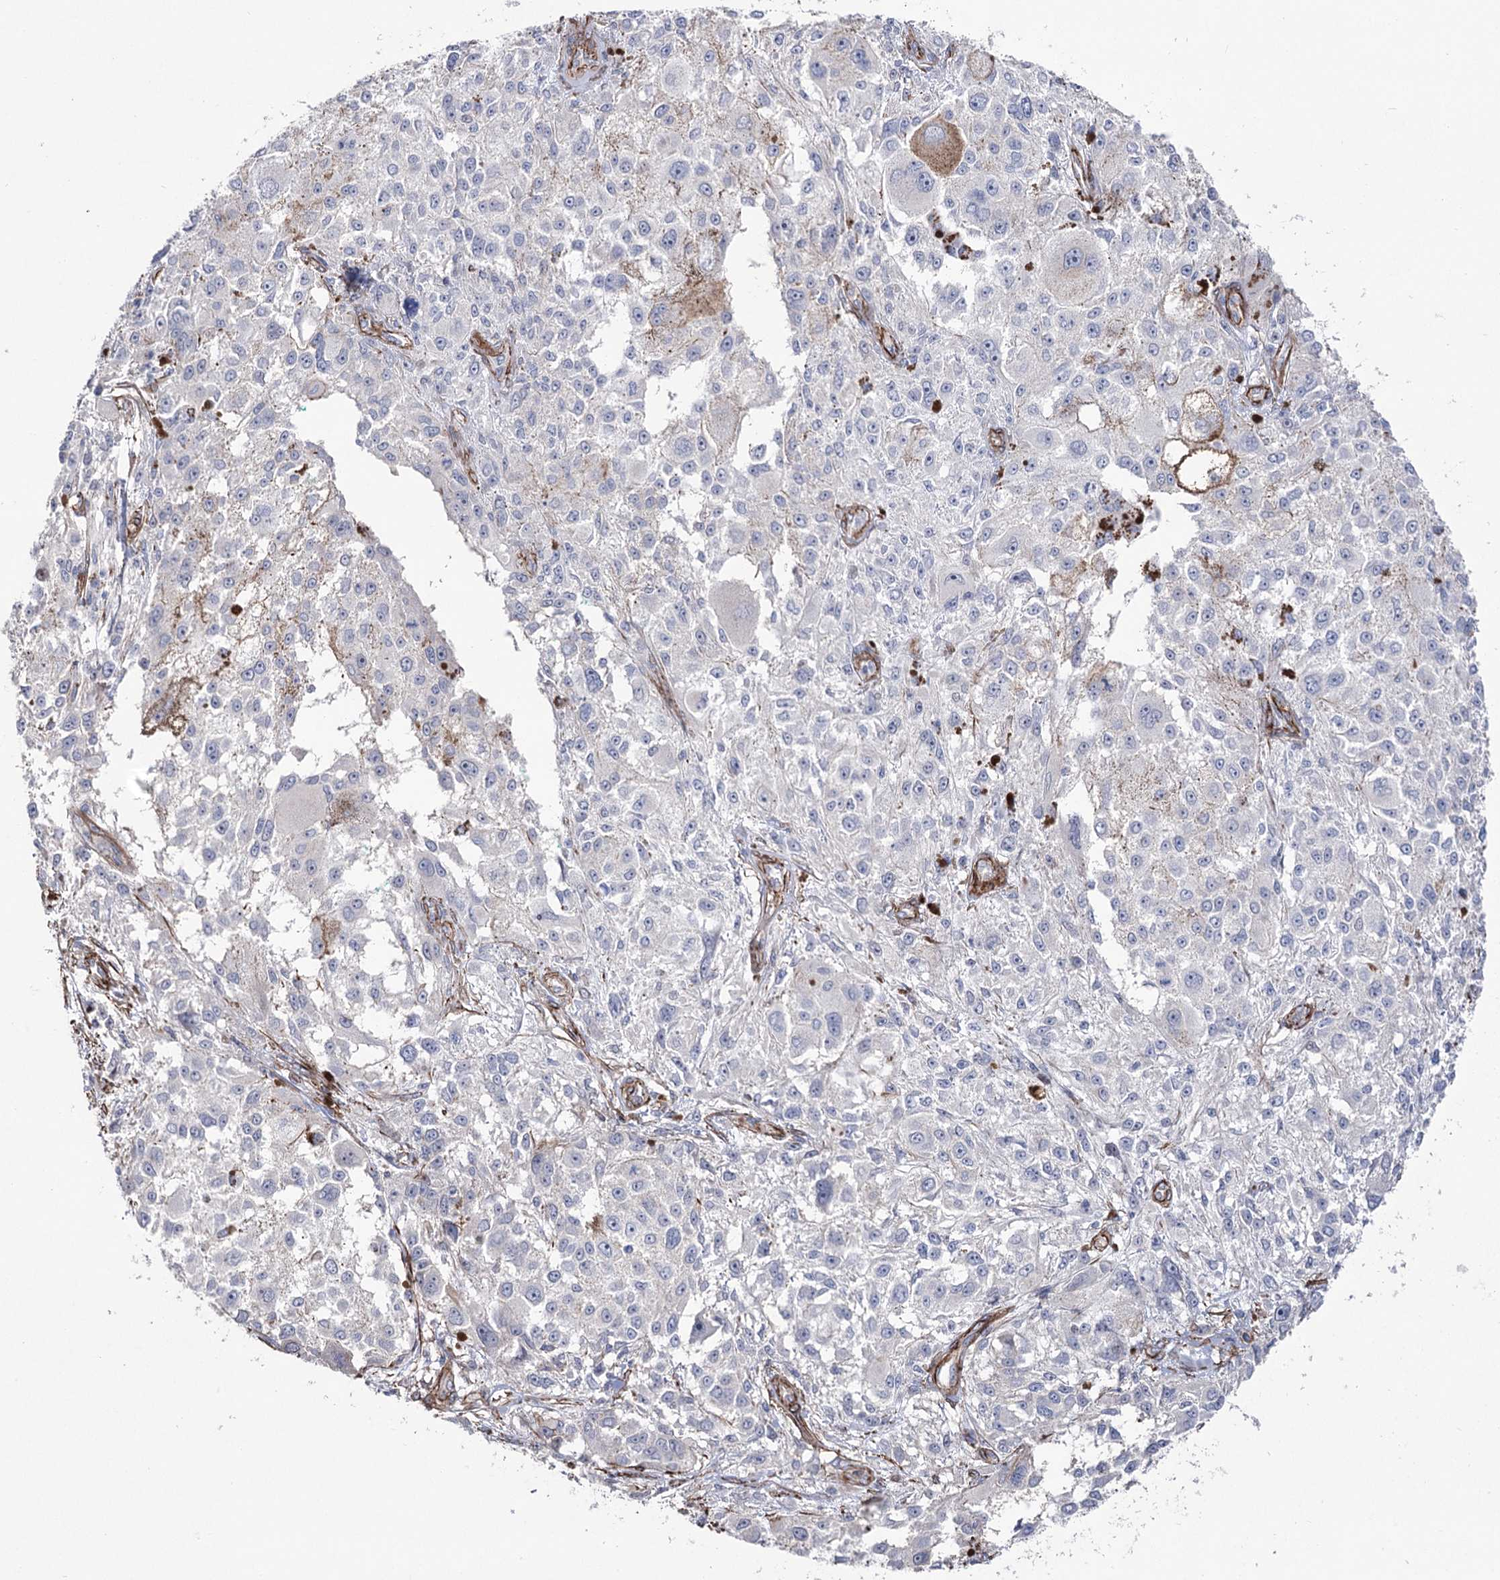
{"staining": {"intensity": "negative", "quantity": "none", "location": "none"}, "tissue": "melanoma", "cell_type": "Tumor cells", "image_type": "cancer", "snomed": [{"axis": "morphology", "description": "Necrosis, NOS"}, {"axis": "morphology", "description": "Malignant melanoma, NOS"}, {"axis": "topography", "description": "Skin"}], "caption": "IHC of malignant melanoma demonstrates no staining in tumor cells.", "gene": "ARHGAP20", "patient": {"sex": "female", "age": 87}}